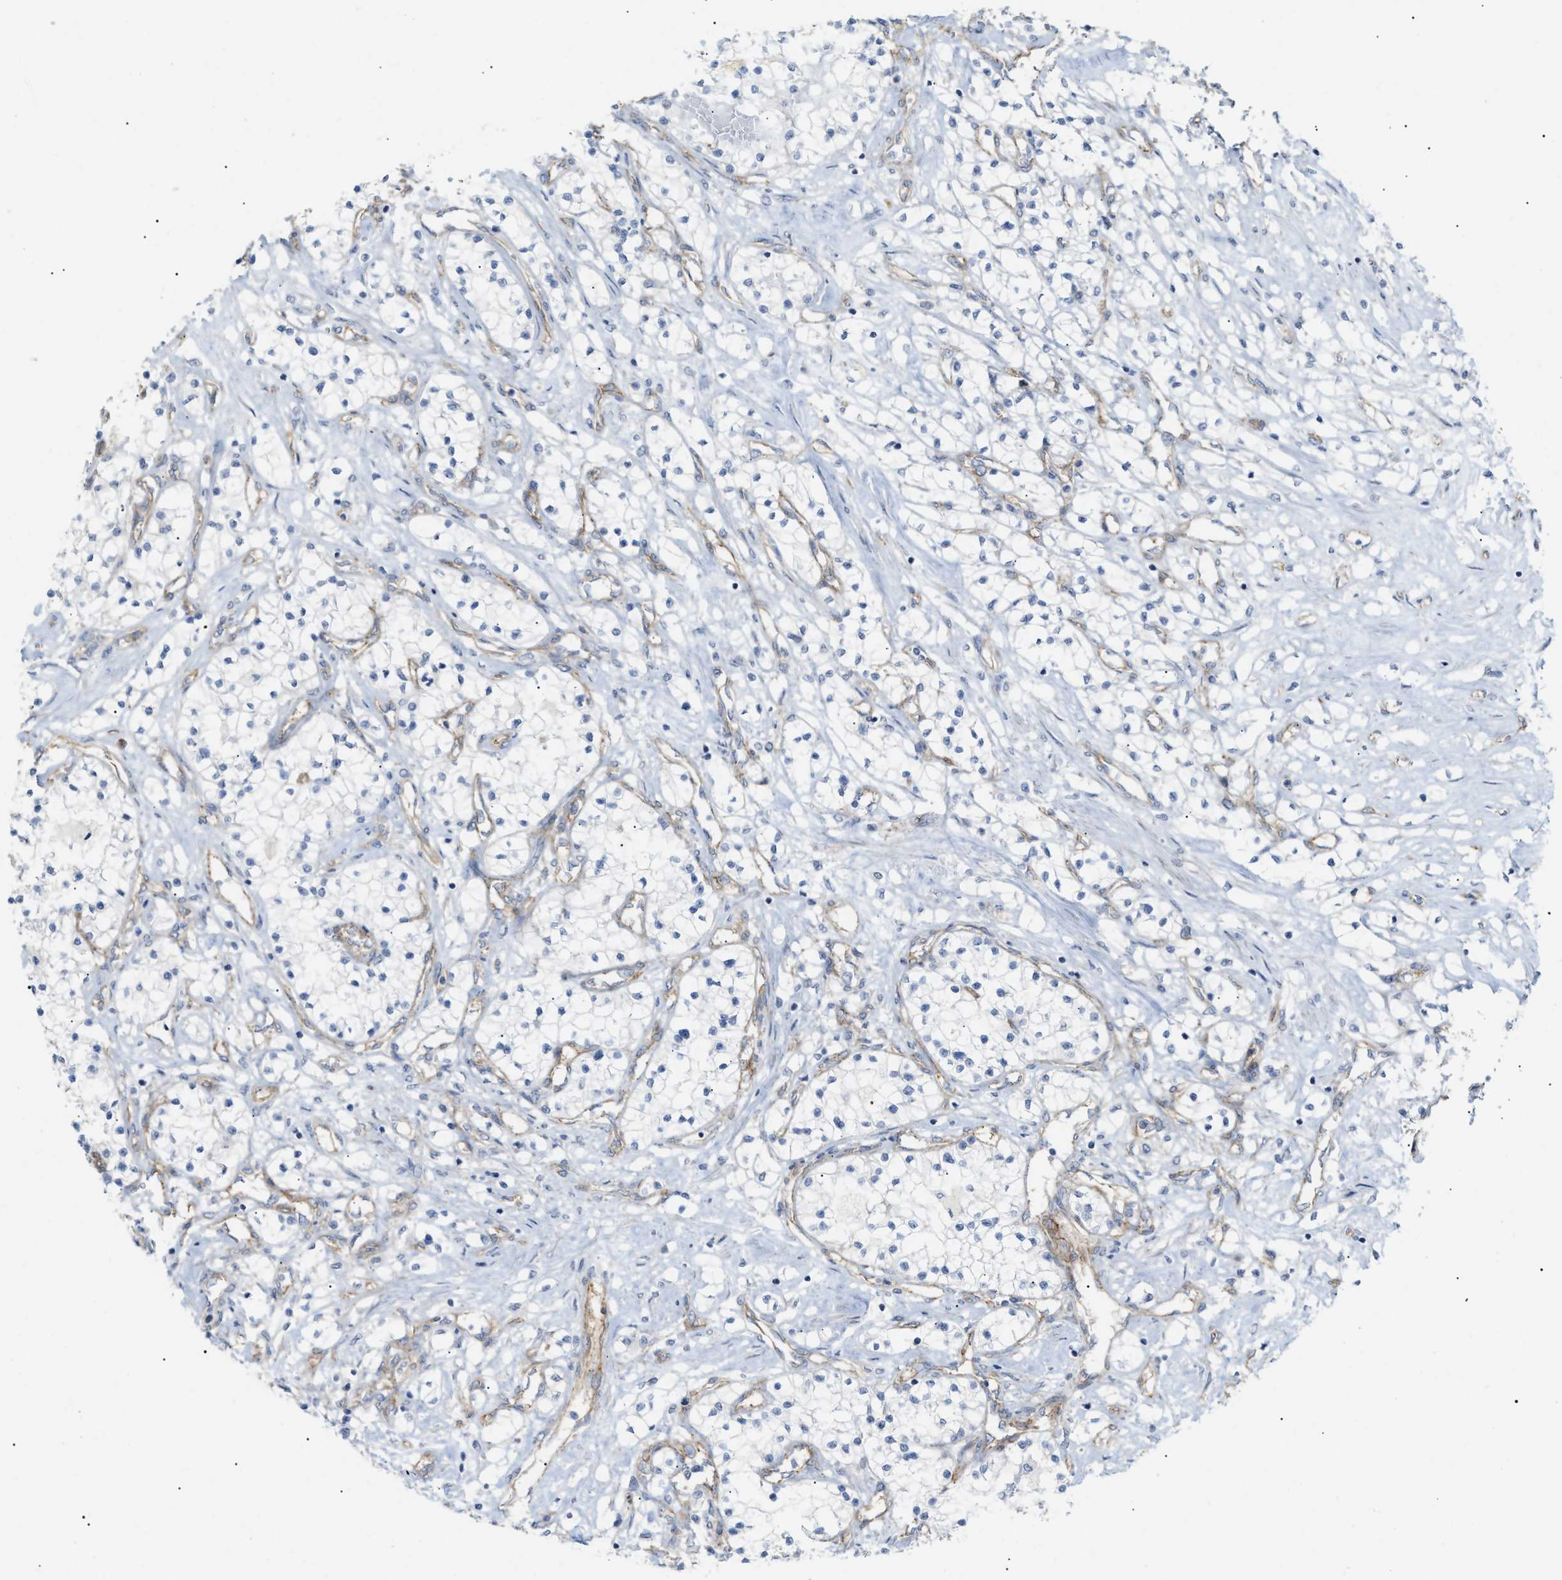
{"staining": {"intensity": "negative", "quantity": "none", "location": "none"}, "tissue": "renal cancer", "cell_type": "Tumor cells", "image_type": "cancer", "snomed": [{"axis": "morphology", "description": "Adenocarcinoma, NOS"}, {"axis": "topography", "description": "Kidney"}], "caption": "DAB immunohistochemical staining of human renal cancer (adenocarcinoma) displays no significant positivity in tumor cells.", "gene": "ZFHX2", "patient": {"sex": "male", "age": 68}}